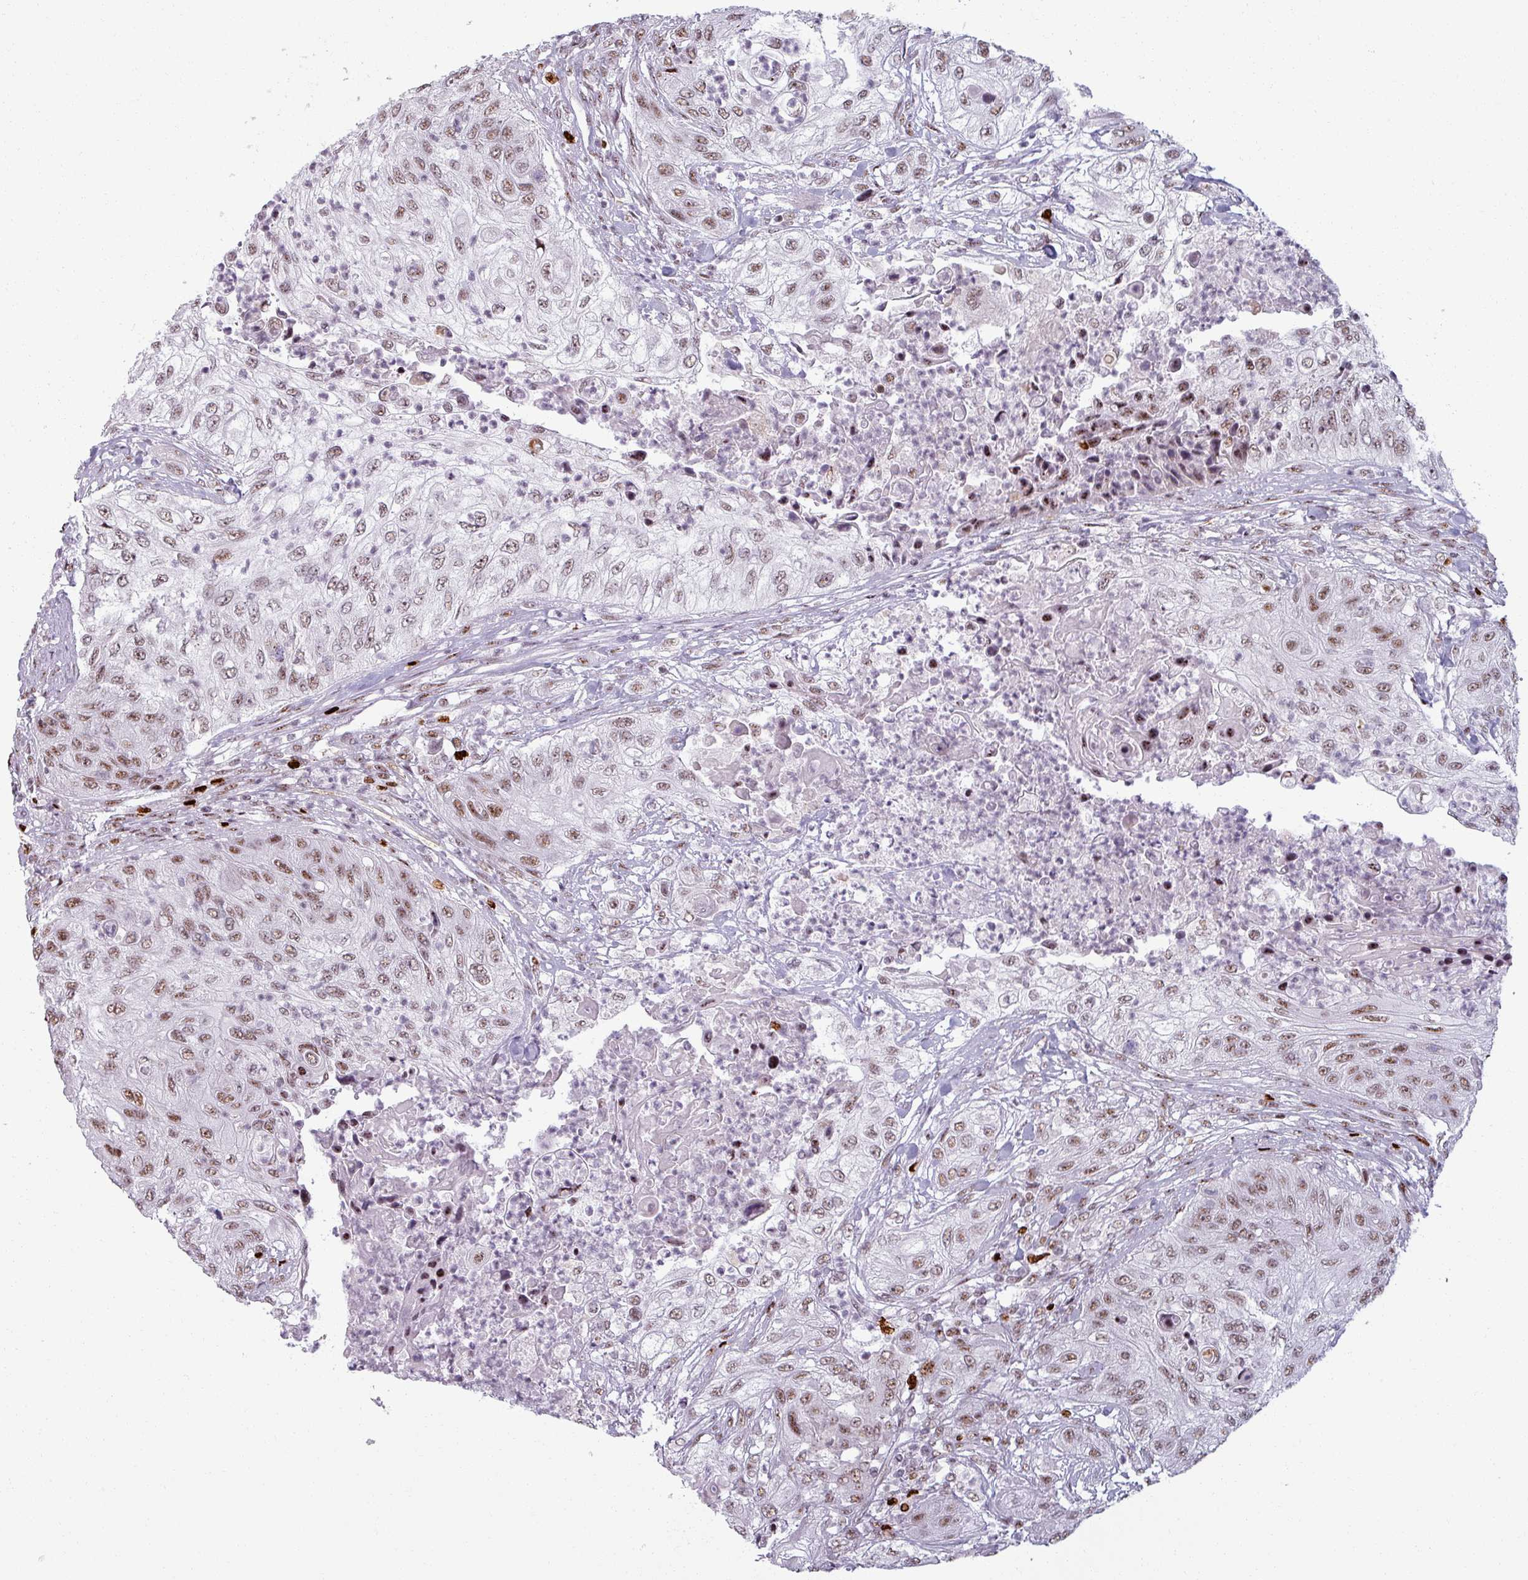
{"staining": {"intensity": "moderate", "quantity": ">75%", "location": "nuclear"}, "tissue": "urothelial cancer", "cell_type": "Tumor cells", "image_type": "cancer", "snomed": [{"axis": "morphology", "description": "Urothelial carcinoma, High grade"}, {"axis": "topography", "description": "Urinary bladder"}], "caption": "High-grade urothelial carcinoma stained for a protein displays moderate nuclear positivity in tumor cells.", "gene": "NCOR1", "patient": {"sex": "female", "age": 60}}